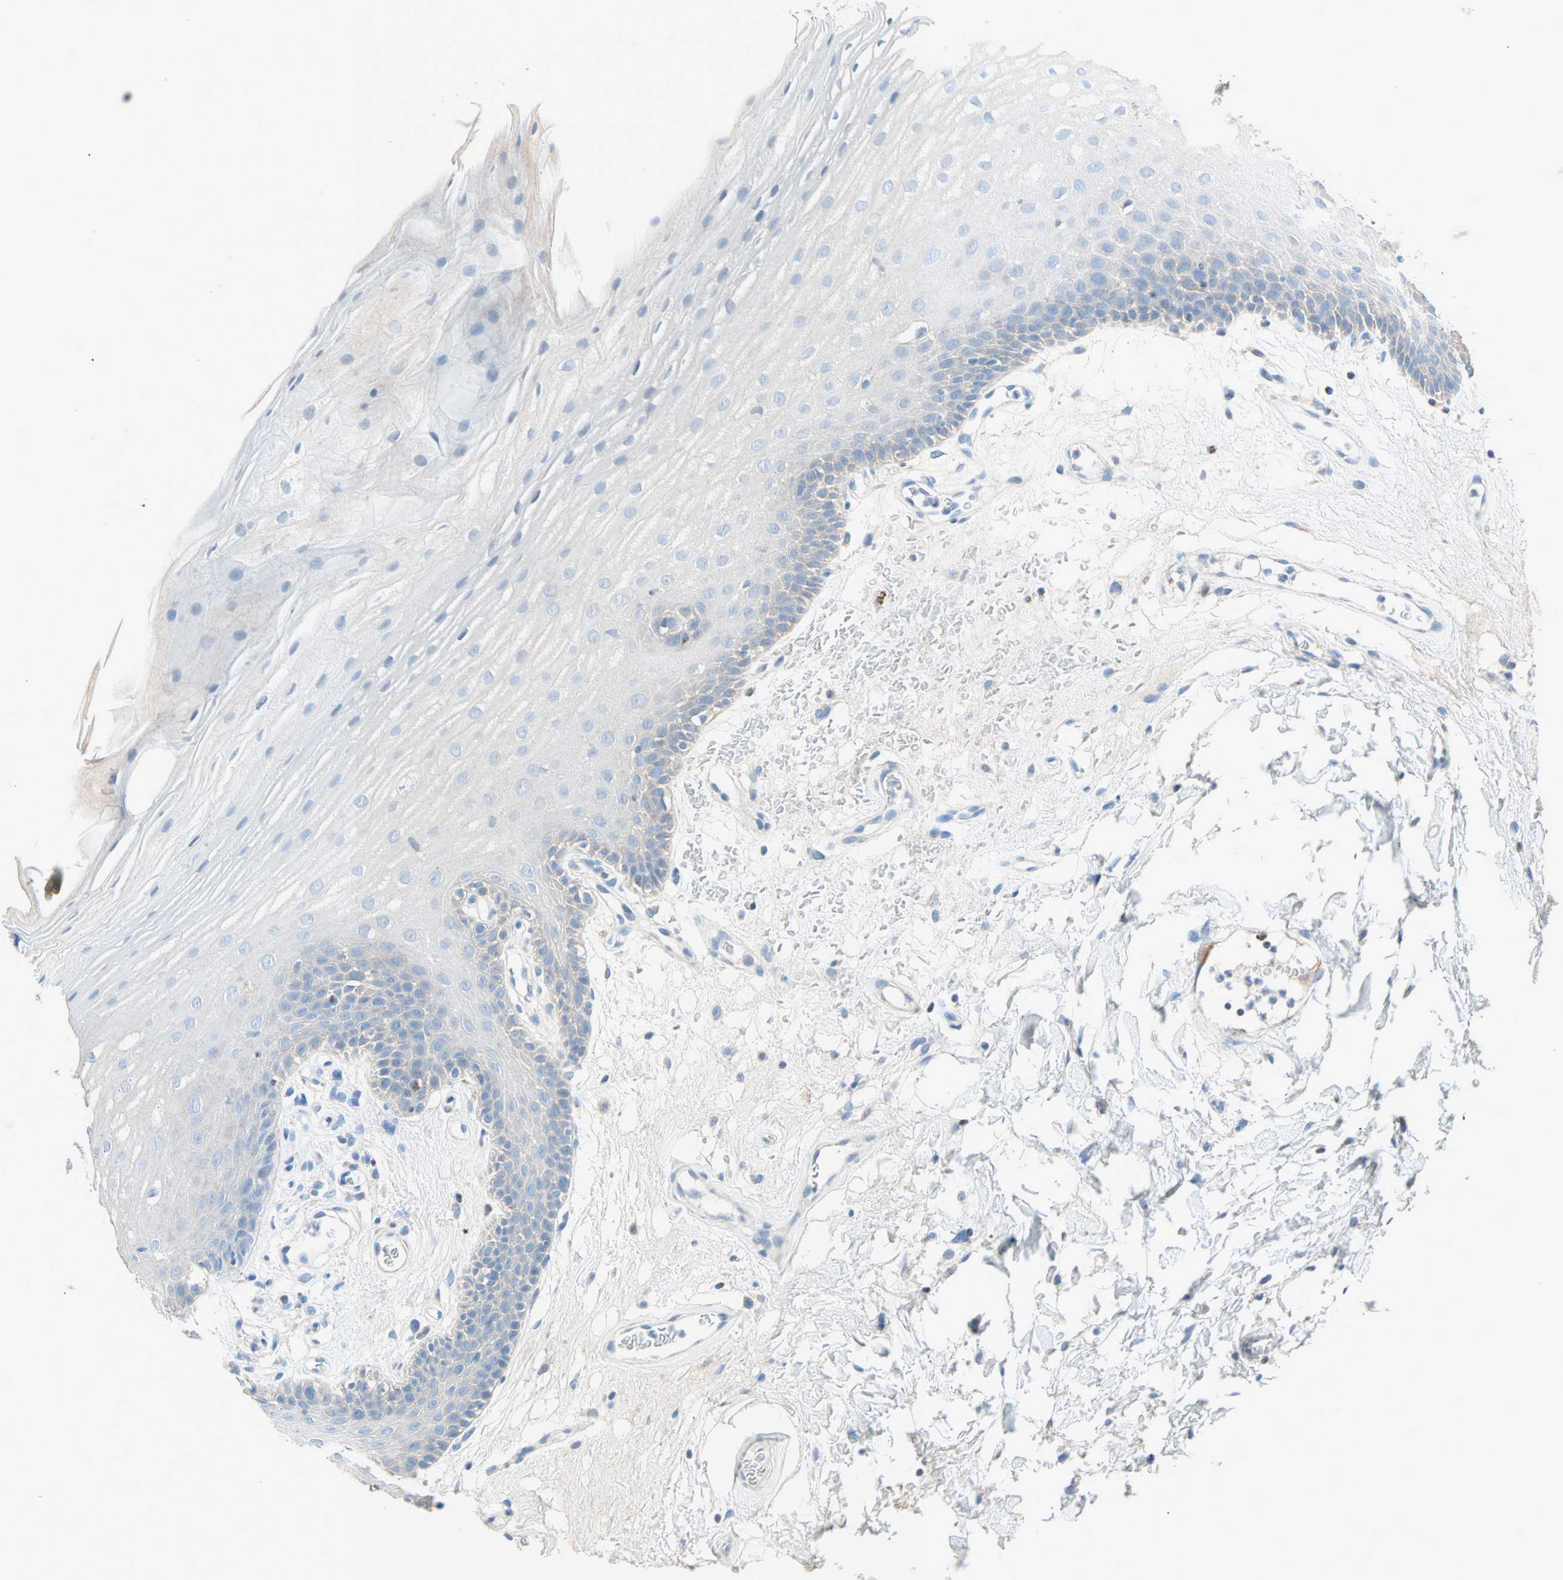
{"staining": {"intensity": "negative", "quantity": "none", "location": "none"}, "tissue": "oral mucosa", "cell_type": "Squamous epithelial cells", "image_type": "normal", "snomed": [{"axis": "morphology", "description": "Normal tissue, NOS"}, {"axis": "morphology", "description": "Squamous cell carcinoma, NOS"}, {"axis": "topography", "description": "Skeletal muscle"}, {"axis": "topography", "description": "Oral tissue"}], "caption": "Immunohistochemical staining of unremarkable human oral mucosa demonstrates no significant staining in squamous epithelial cells. (DAB immunohistochemistry (IHC) visualized using brightfield microscopy, high magnification).", "gene": "ACVRL1", "patient": {"sex": "male", "age": 71}}